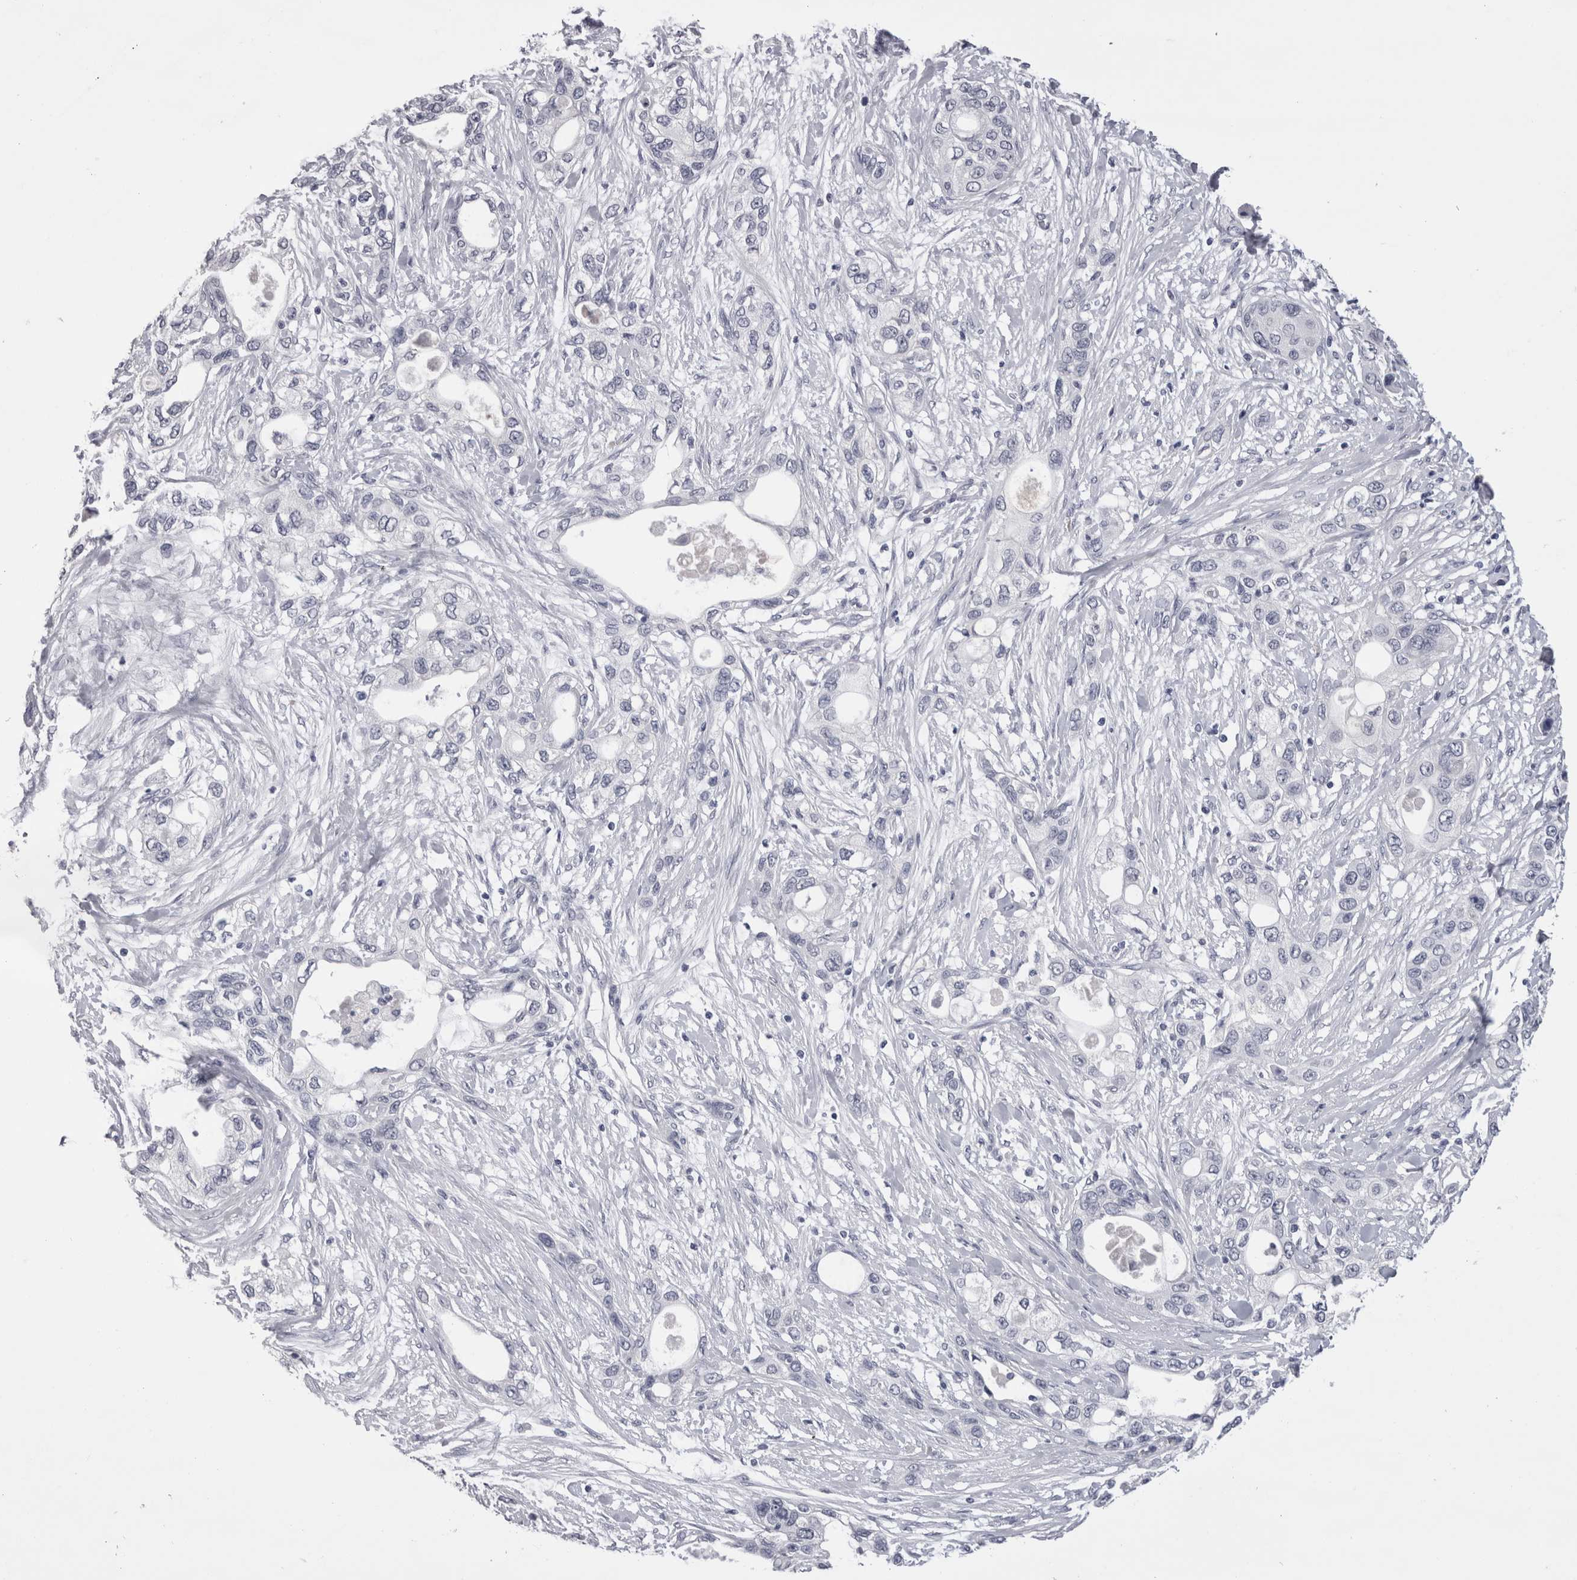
{"staining": {"intensity": "negative", "quantity": "none", "location": "none"}, "tissue": "pancreatic cancer", "cell_type": "Tumor cells", "image_type": "cancer", "snomed": [{"axis": "morphology", "description": "Adenocarcinoma, NOS"}, {"axis": "topography", "description": "Pancreas"}], "caption": "This is an IHC image of pancreatic adenocarcinoma. There is no positivity in tumor cells.", "gene": "CDHR5", "patient": {"sex": "female", "age": 70}}